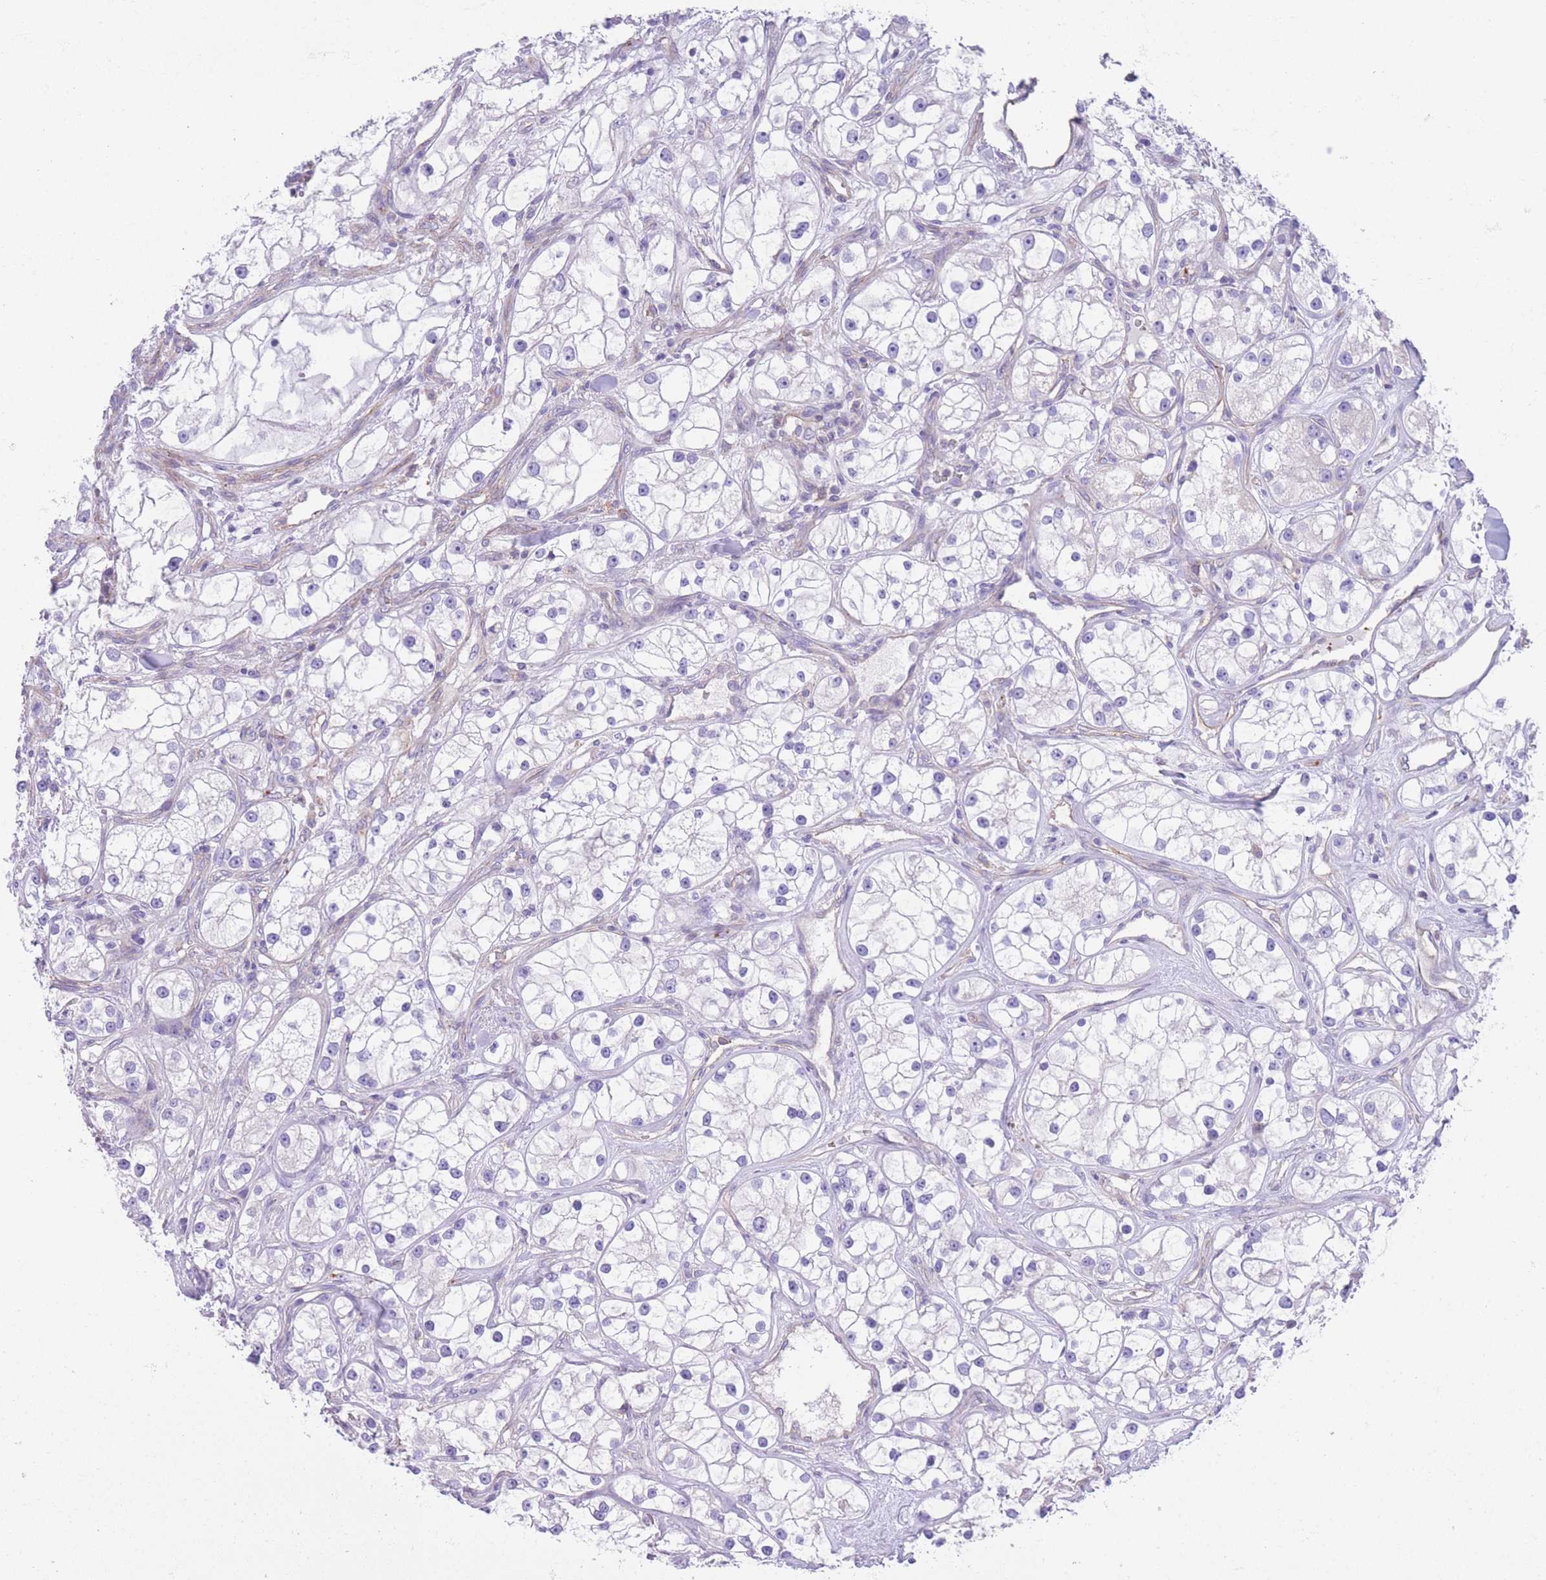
{"staining": {"intensity": "negative", "quantity": "none", "location": "none"}, "tissue": "renal cancer", "cell_type": "Tumor cells", "image_type": "cancer", "snomed": [{"axis": "morphology", "description": "Adenocarcinoma, NOS"}, {"axis": "topography", "description": "Kidney"}], "caption": "Adenocarcinoma (renal) was stained to show a protein in brown. There is no significant expression in tumor cells. Nuclei are stained in blue.", "gene": "LDB3", "patient": {"sex": "male", "age": 77}}